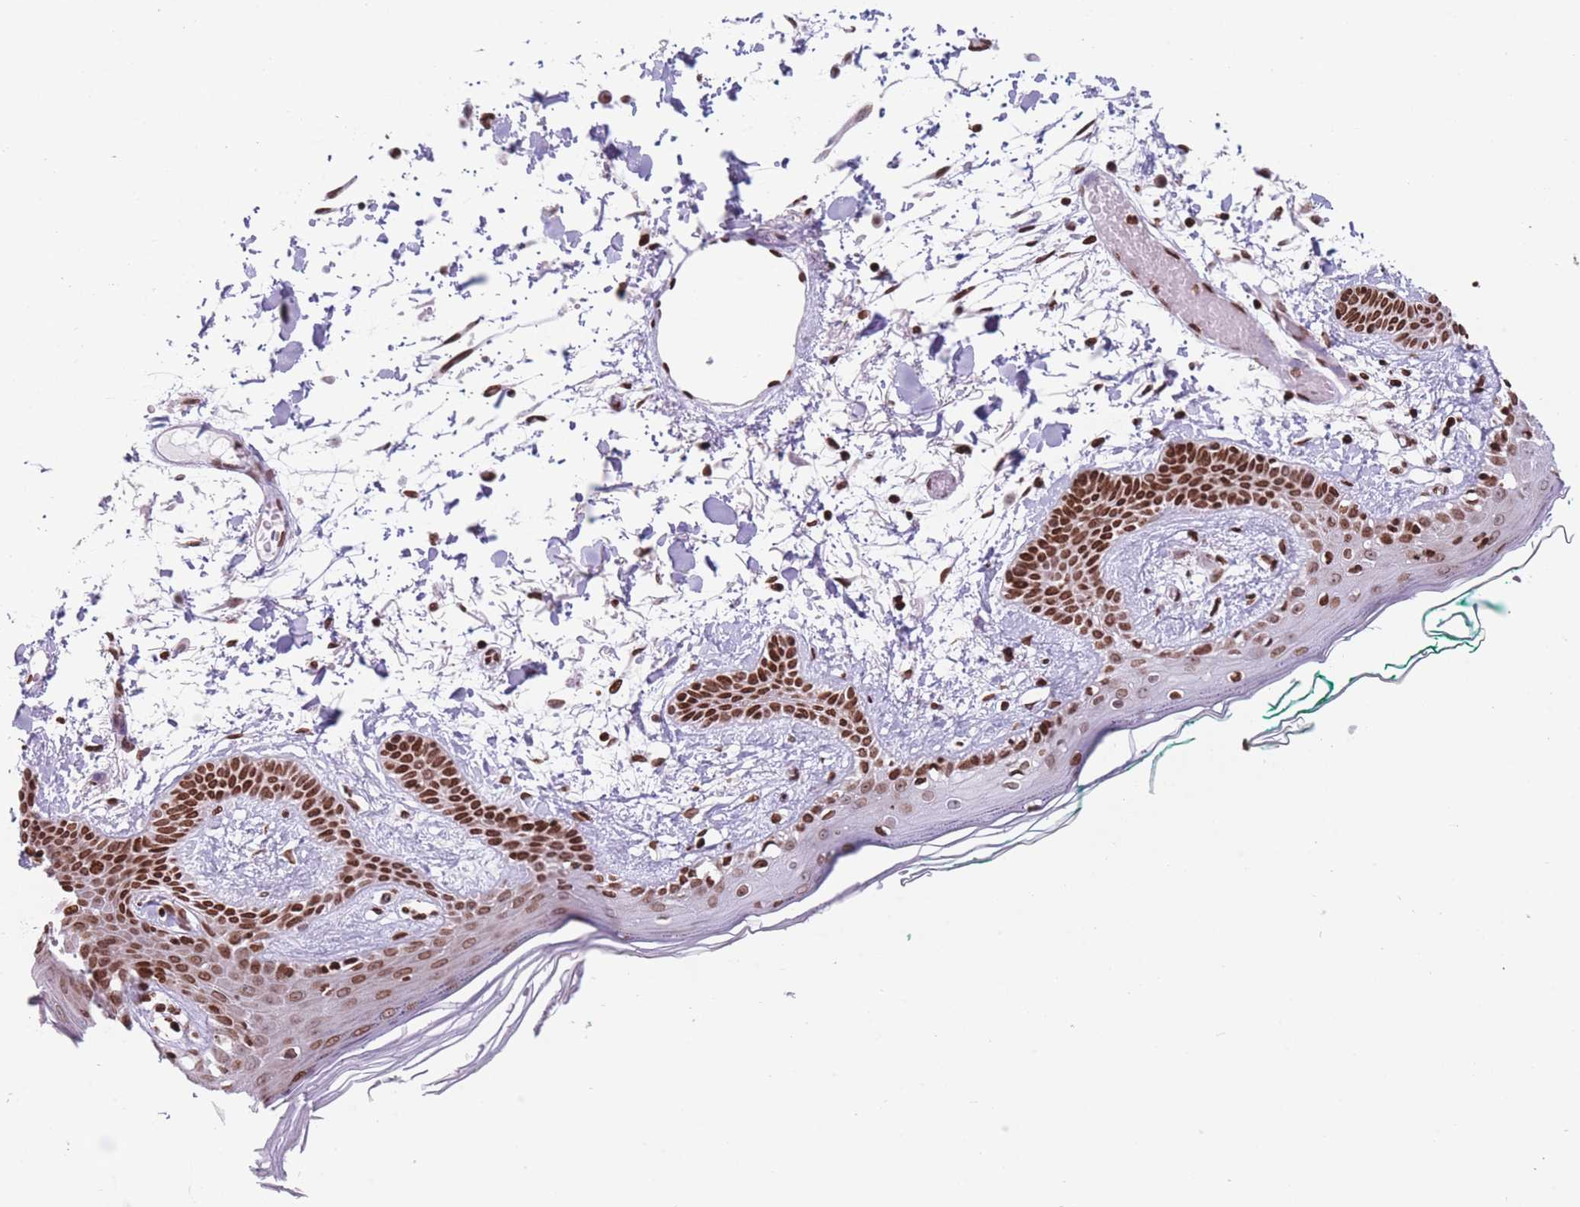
{"staining": {"intensity": "strong", "quantity": ">75%", "location": "nuclear"}, "tissue": "skin", "cell_type": "Fibroblasts", "image_type": "normal", "snomed": [{"axis": "morphology", "description": "Normal tissue, NOS"}, {"axis": "topography", "description": "Skin"}], "caption": "IHC of benign human skin displays high levels of strong nuclear staining in approximately >75% of fibroblasts.", "gene": "AK9", "patient": {"sex": "male", "age": 79}}